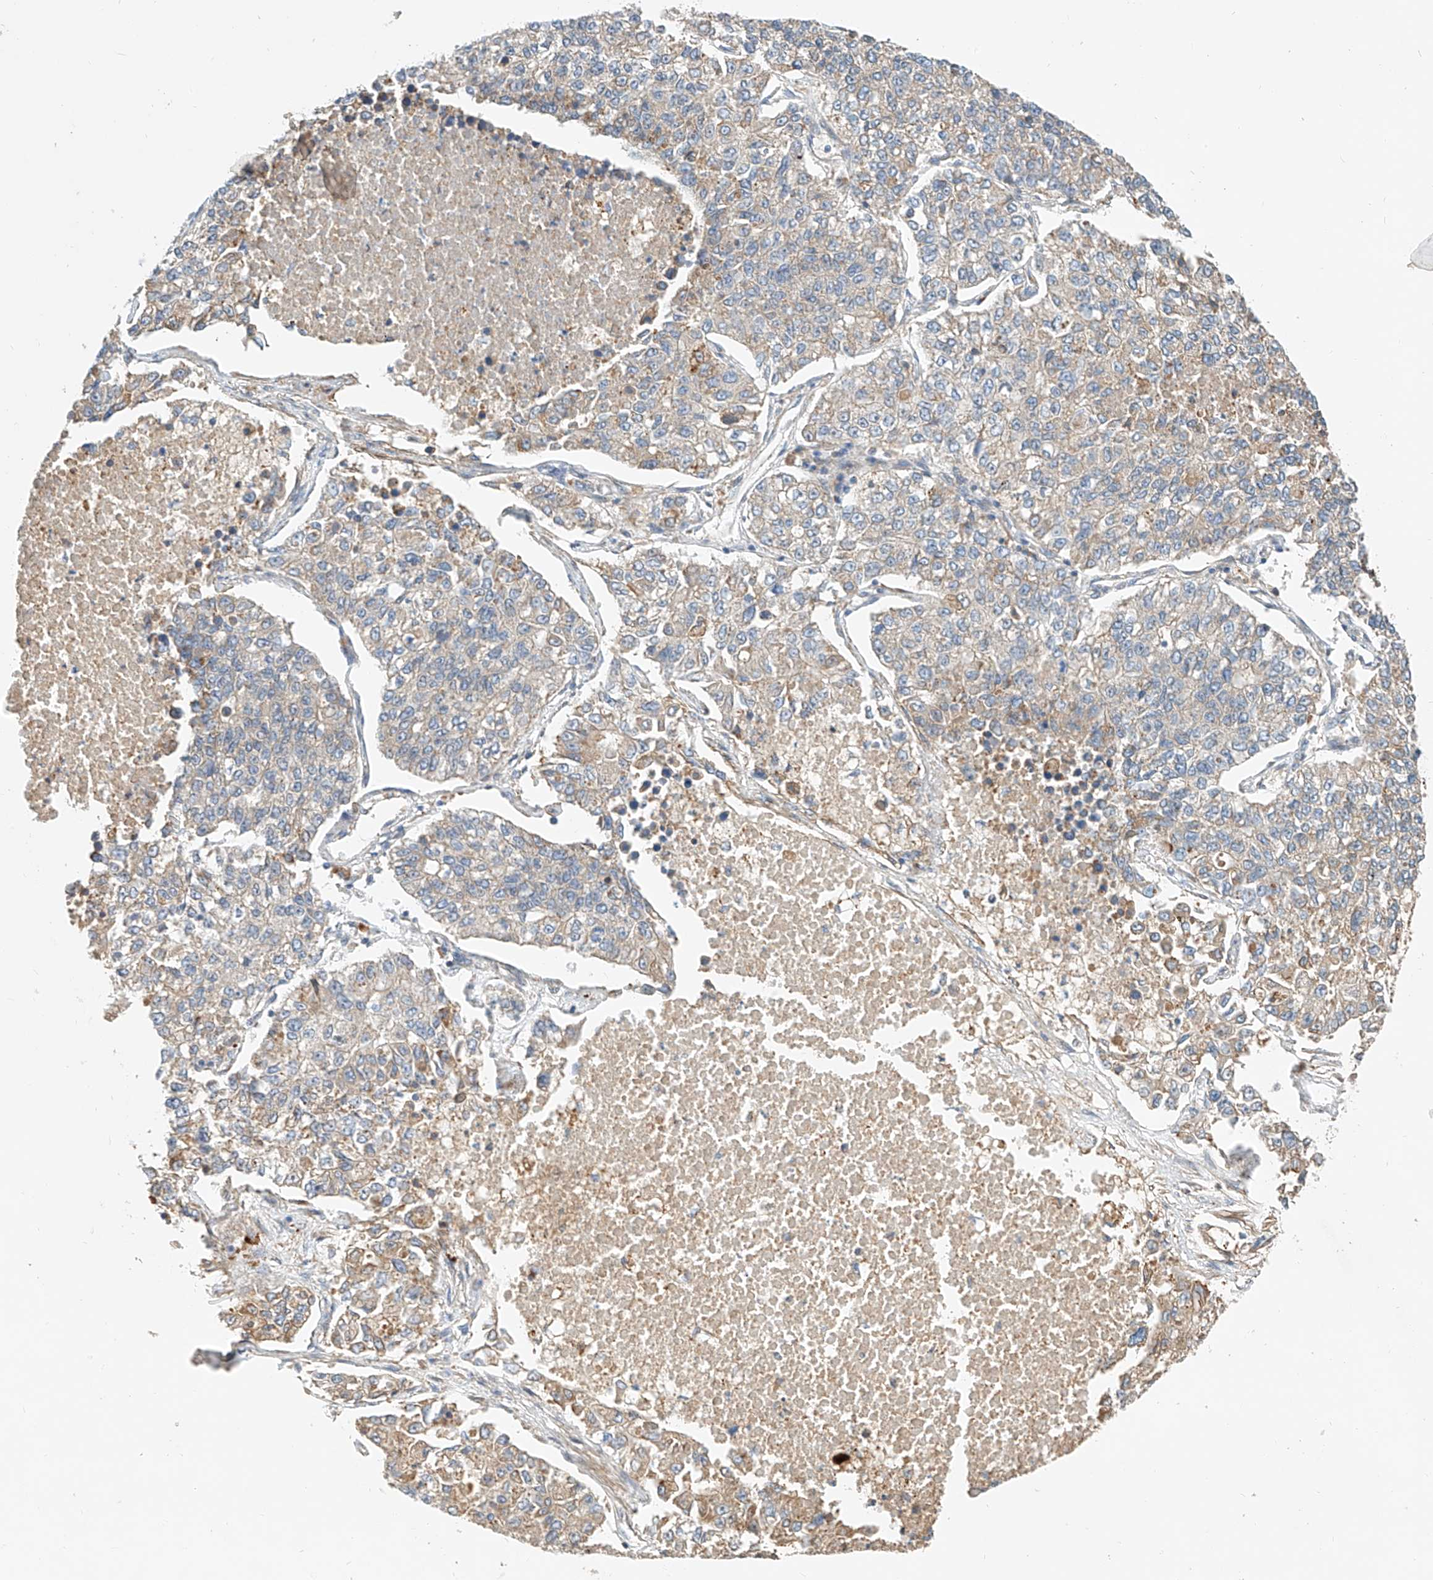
{"staining": {"intensity": "weak", "quantity": "25%-75%", "location": "cytoplasmic/membranous"}, "tissue": "lung cancer", "cell_type": "Tumor cells", "image_type": "cancer", "snomed": [{"axis": "morphology", "description": "Adenocarcinoma, NOS"}, {"axis": "topography", "description": "Lung"}], "caption": "Immunohistochemical staining of lung adenocarcinoma demonstrates weak cytoplasmic/membranous protein positivity in approximately 25%-75% of tumor cells.", "gene": "CPAMD8", "patient": {"sex": "male", "age": 49}}